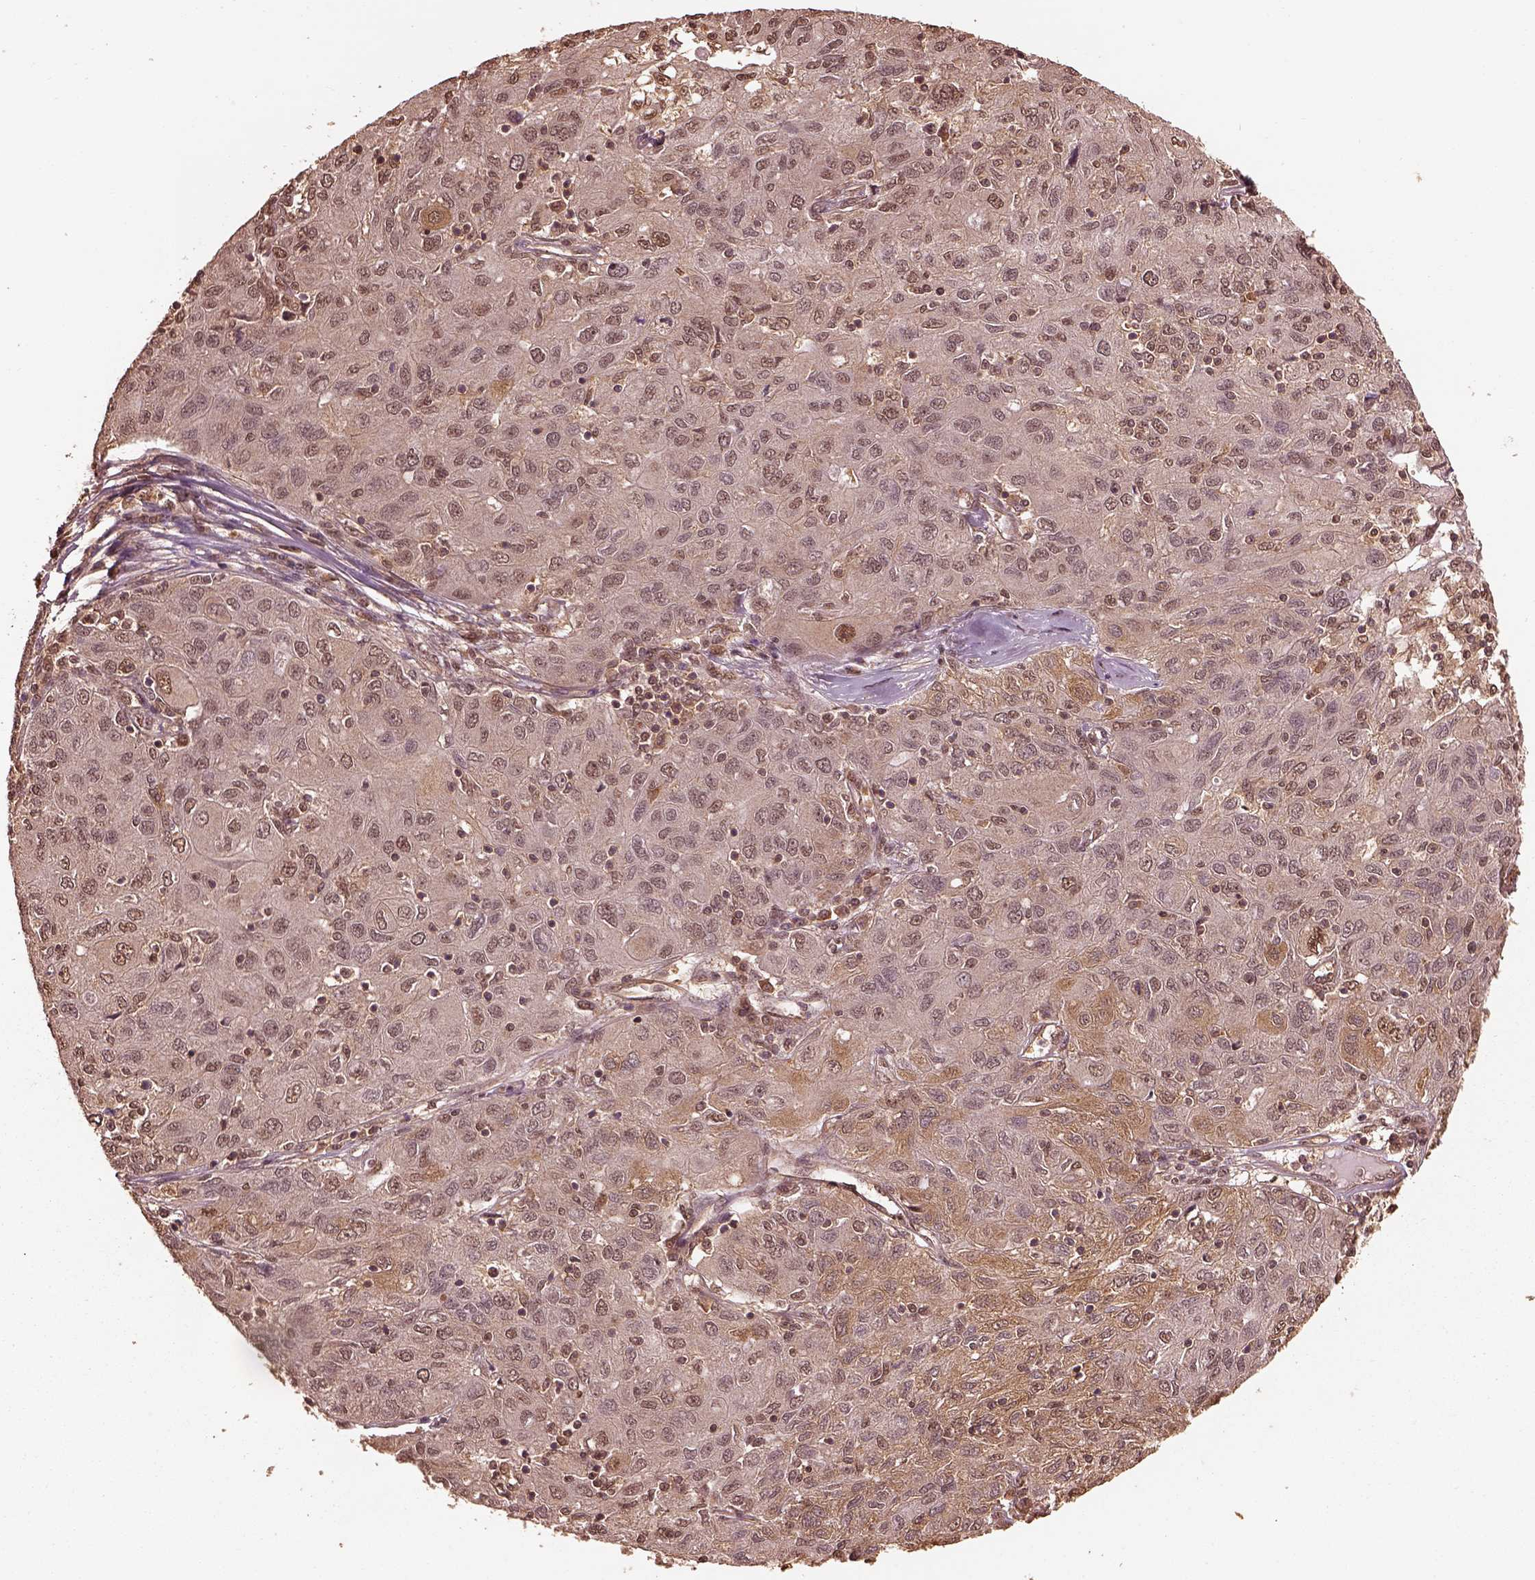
{"staining": {"intensity": "weak", "quantity": "25%-75%", "location": "cytoplasmic/membranous,nuclear"}, "tissue": "ovarian cancer", "cell_type": "Tumor cells", "image_type": "cancer", "snomed": [{"axis": "morphology", "description": "Carcinoma, endometroid"}, {"axis": "topography", "description": "Ovary"}], "caption": "IHC of ovarian cancer (endometroid carcinoma) exhibits low levels of weak cytoplasmic/membranous and nuclear expression in approximately 25%-75% of tumor cells. The staining is performed using DAB brown chromogen to label protein expression. The nuclei are counter-stained blue using hematoxylin.", "gene": "PSMC5", "patient": {"sex": "female", "age": 50}}